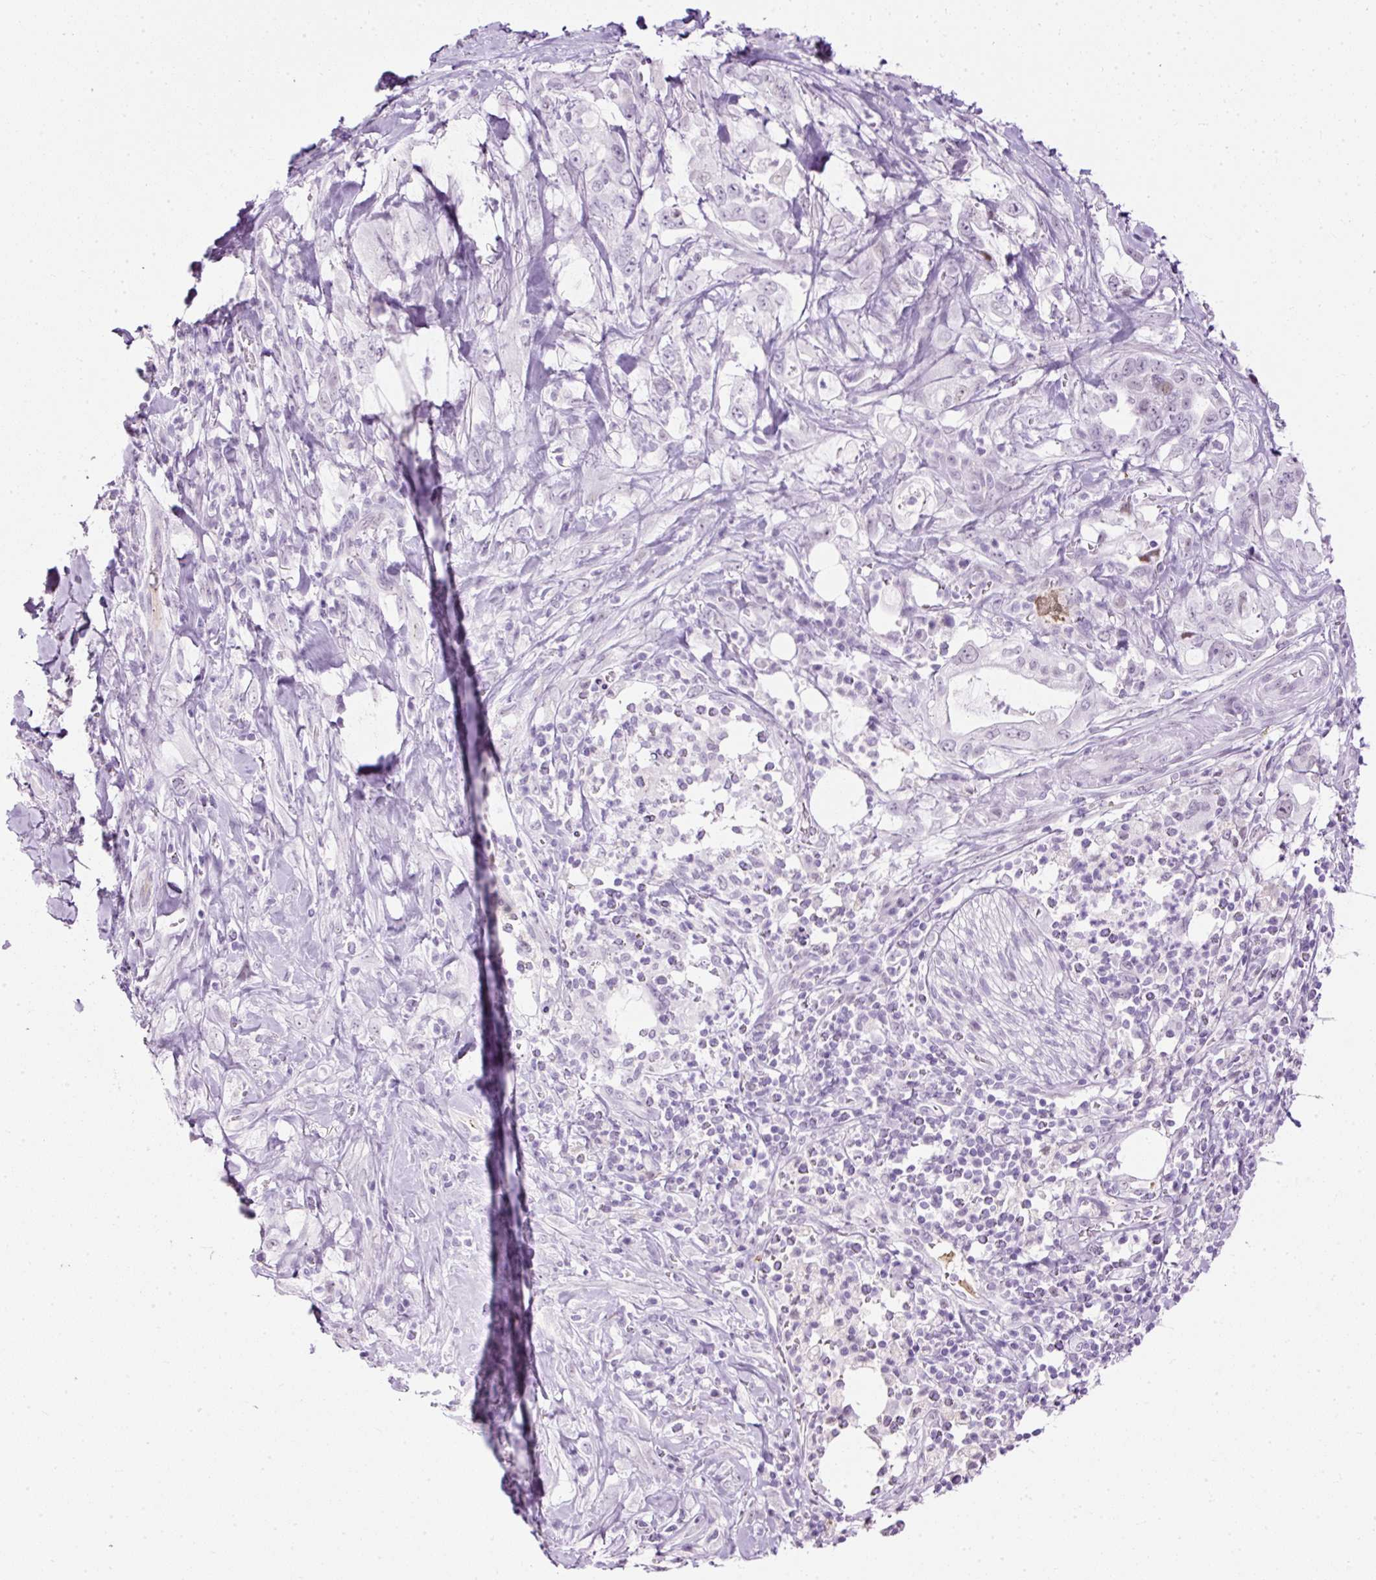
{"staining": {"intensity": "negative", "quantity": "none", "location": "none"}, "tissue": "pancreatic cancer", "cell_type": "Tumor cells", "image_type": "cancer", "snomed": [{"axis": "morphology", "description": "Adenocarcinoma, NOS"}, {"axis": "topography", "description": "Pancreas"}], "caption": "Tumor cells show no significant staining in pancreatic cancer.", "gene": "PDE6B", "patient": {"sex": "female", "age": 61}}